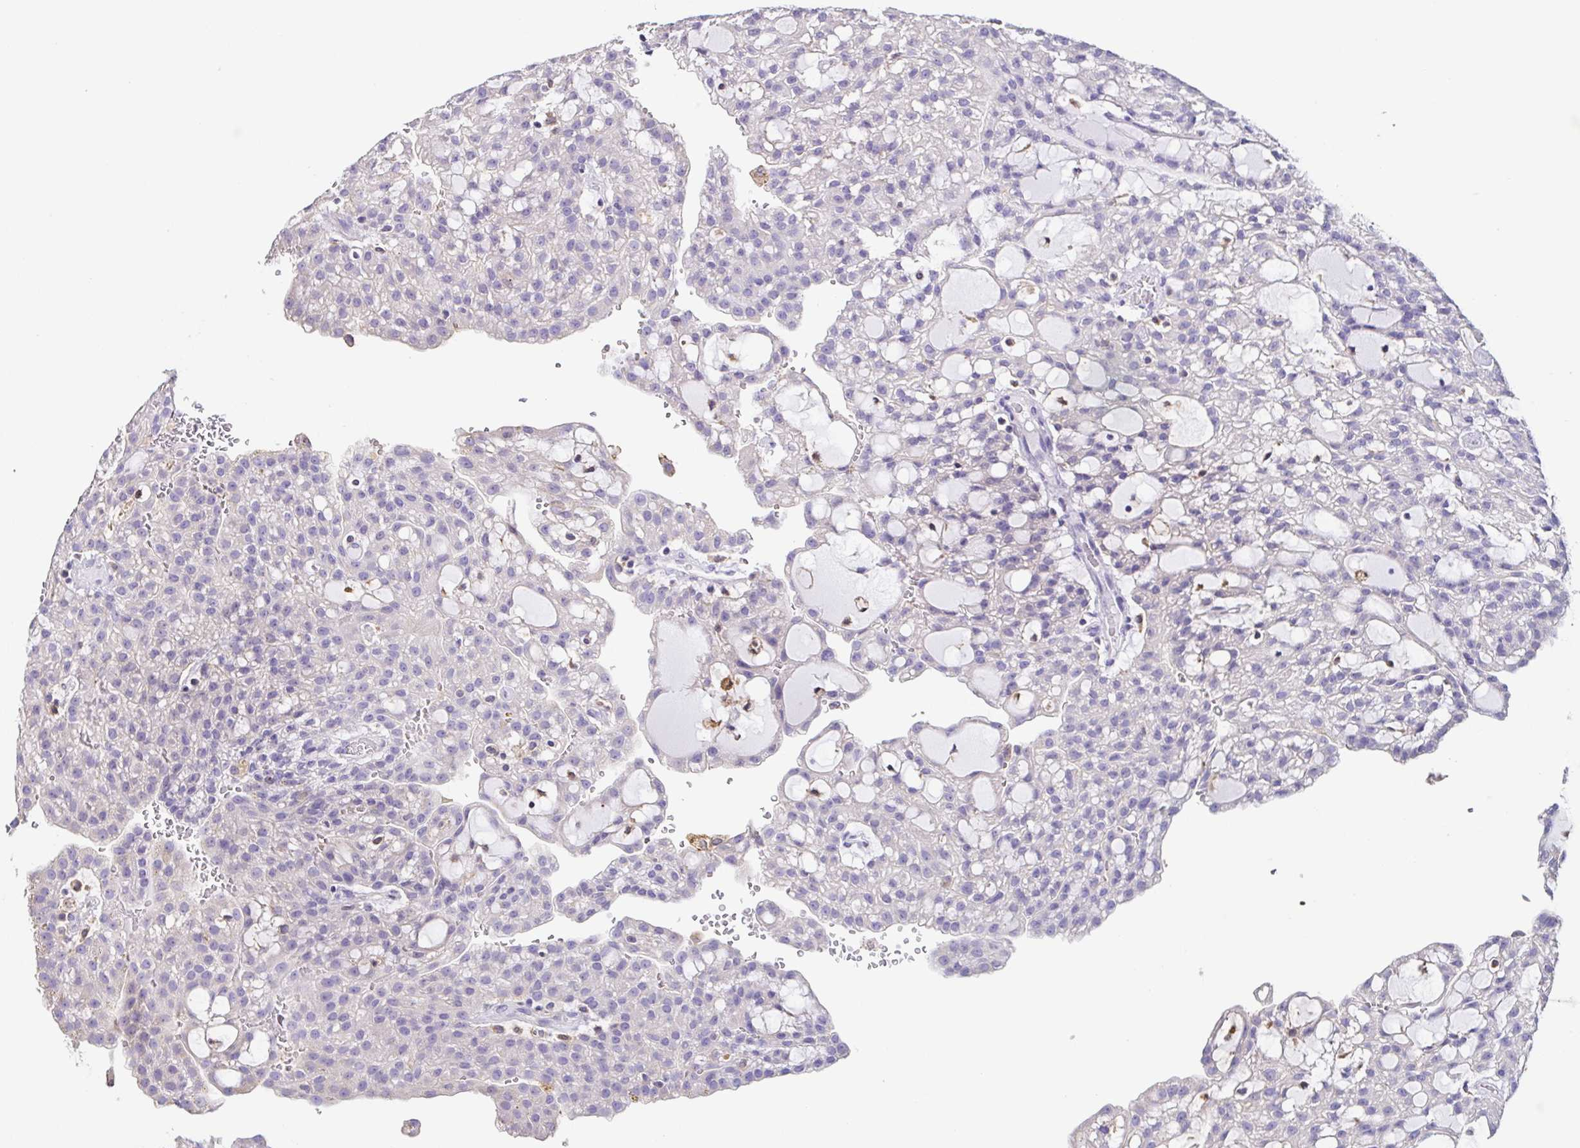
{"staining": {"intensity": "negative", "quantity": "none", "location": "none"}, "tissue": "renal cancer", "cell_type": "Tumor cells", "image_type": "cancer", "snomed": [{"axis": "morphology", "description": "Adenocarcinoma, NOS"}, {"axis": "topography", "description": "Kidney"}], "caption": "IHC micrograph of human adenocarcinoma (renal) stained for a protein (brown), which demonstrates no positivity in tumor cells.", "gene": "ANXA10", "patient": {"sex": "male", "age": 63}}